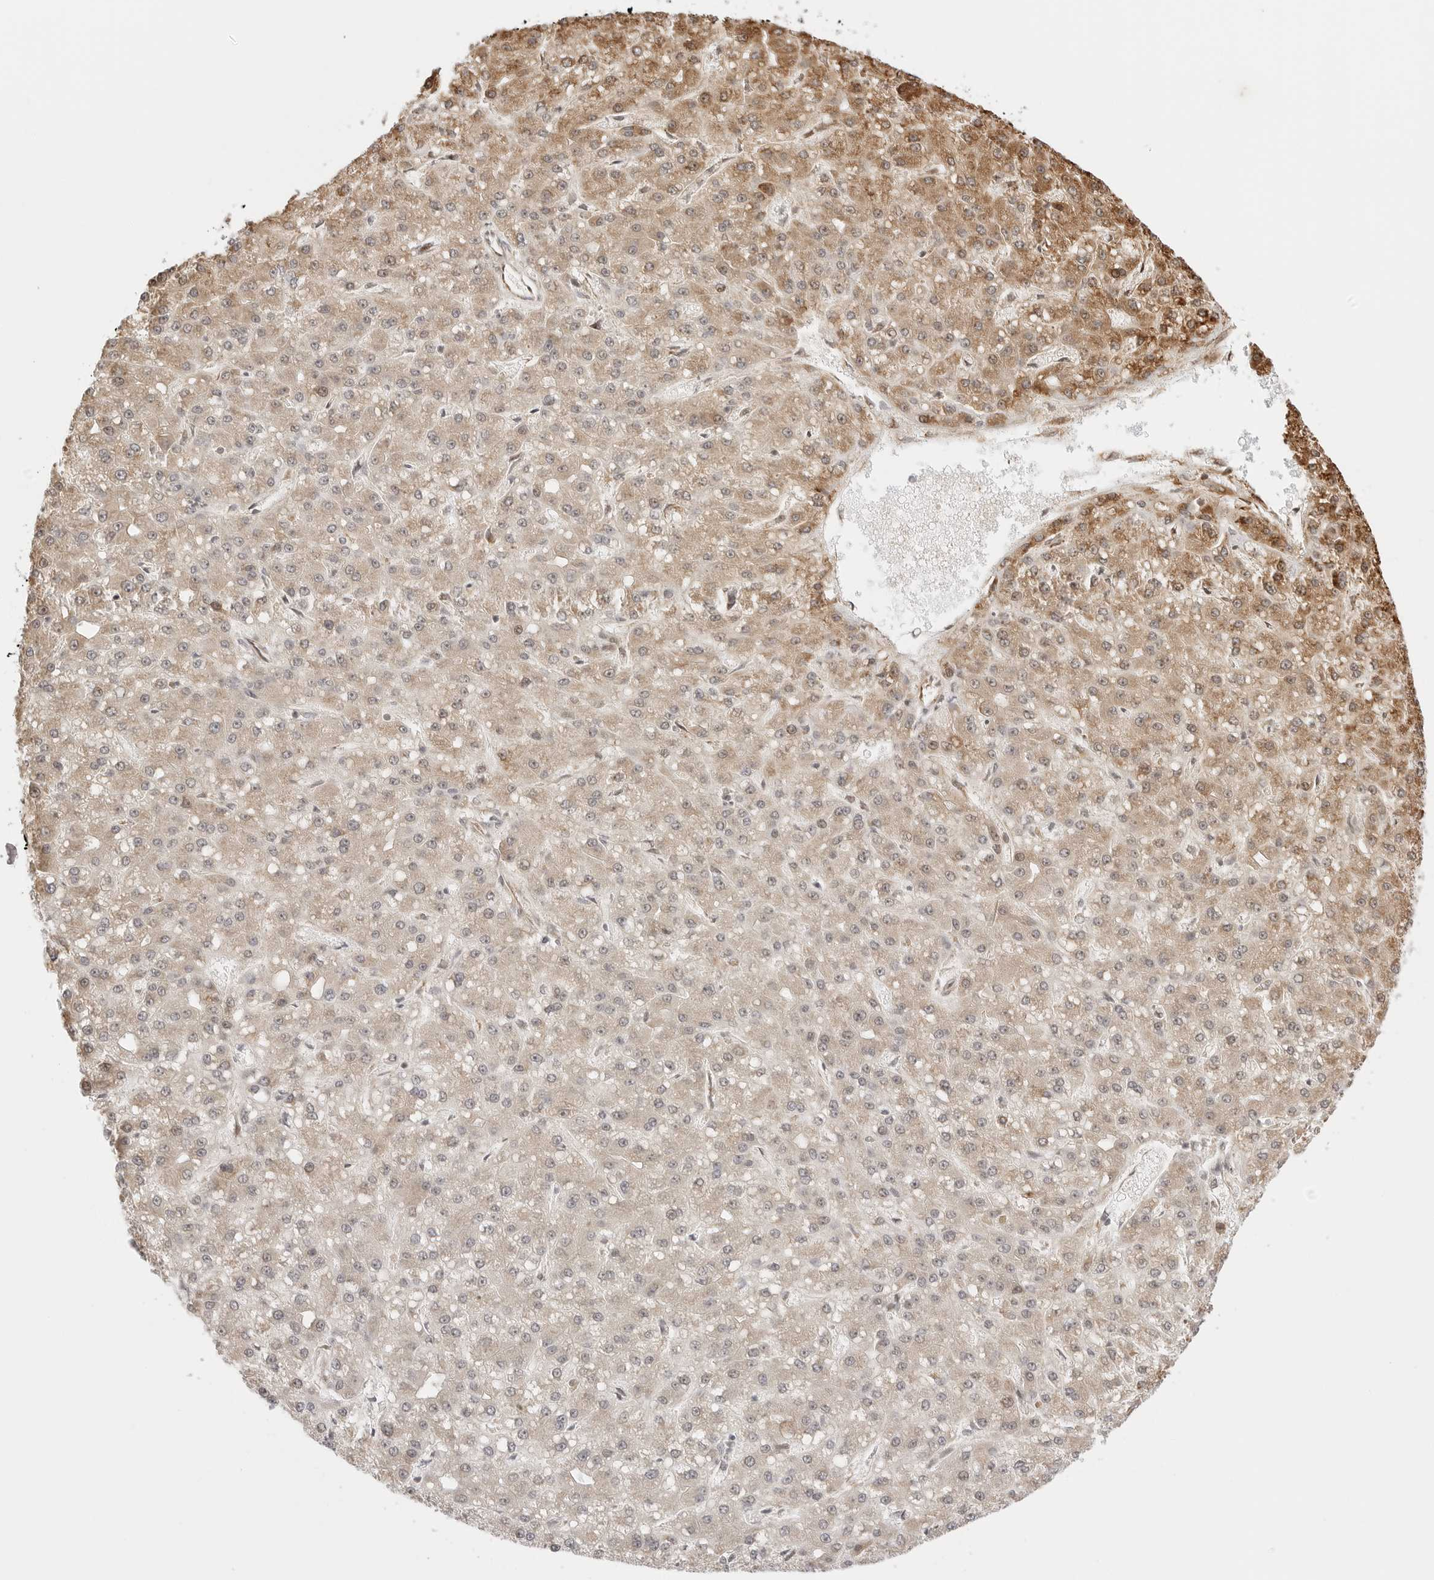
{"staining": {"intensity": "weak", "quantity": "25%-75%", "location": "cytoplasmic/membranous"}, "tissue": "liver cancer", "cell_type": "Tumor cells", "image_type": "cancer", "snomed": [{"axis": "morphology", "description": "Carcinoma, Hepatocellular, NOS"}, {"axis": "topography", "description": "Liver"}], "caption": "Protein expression analysis of human liver cancer (hepatocellular carcinoma) reveals weak cytoplasmic/membranous positivity in approximately 25%-75% of tumor cells.", "gene": "FKBP14", "patient": {"sex": "male", "age": 67}}